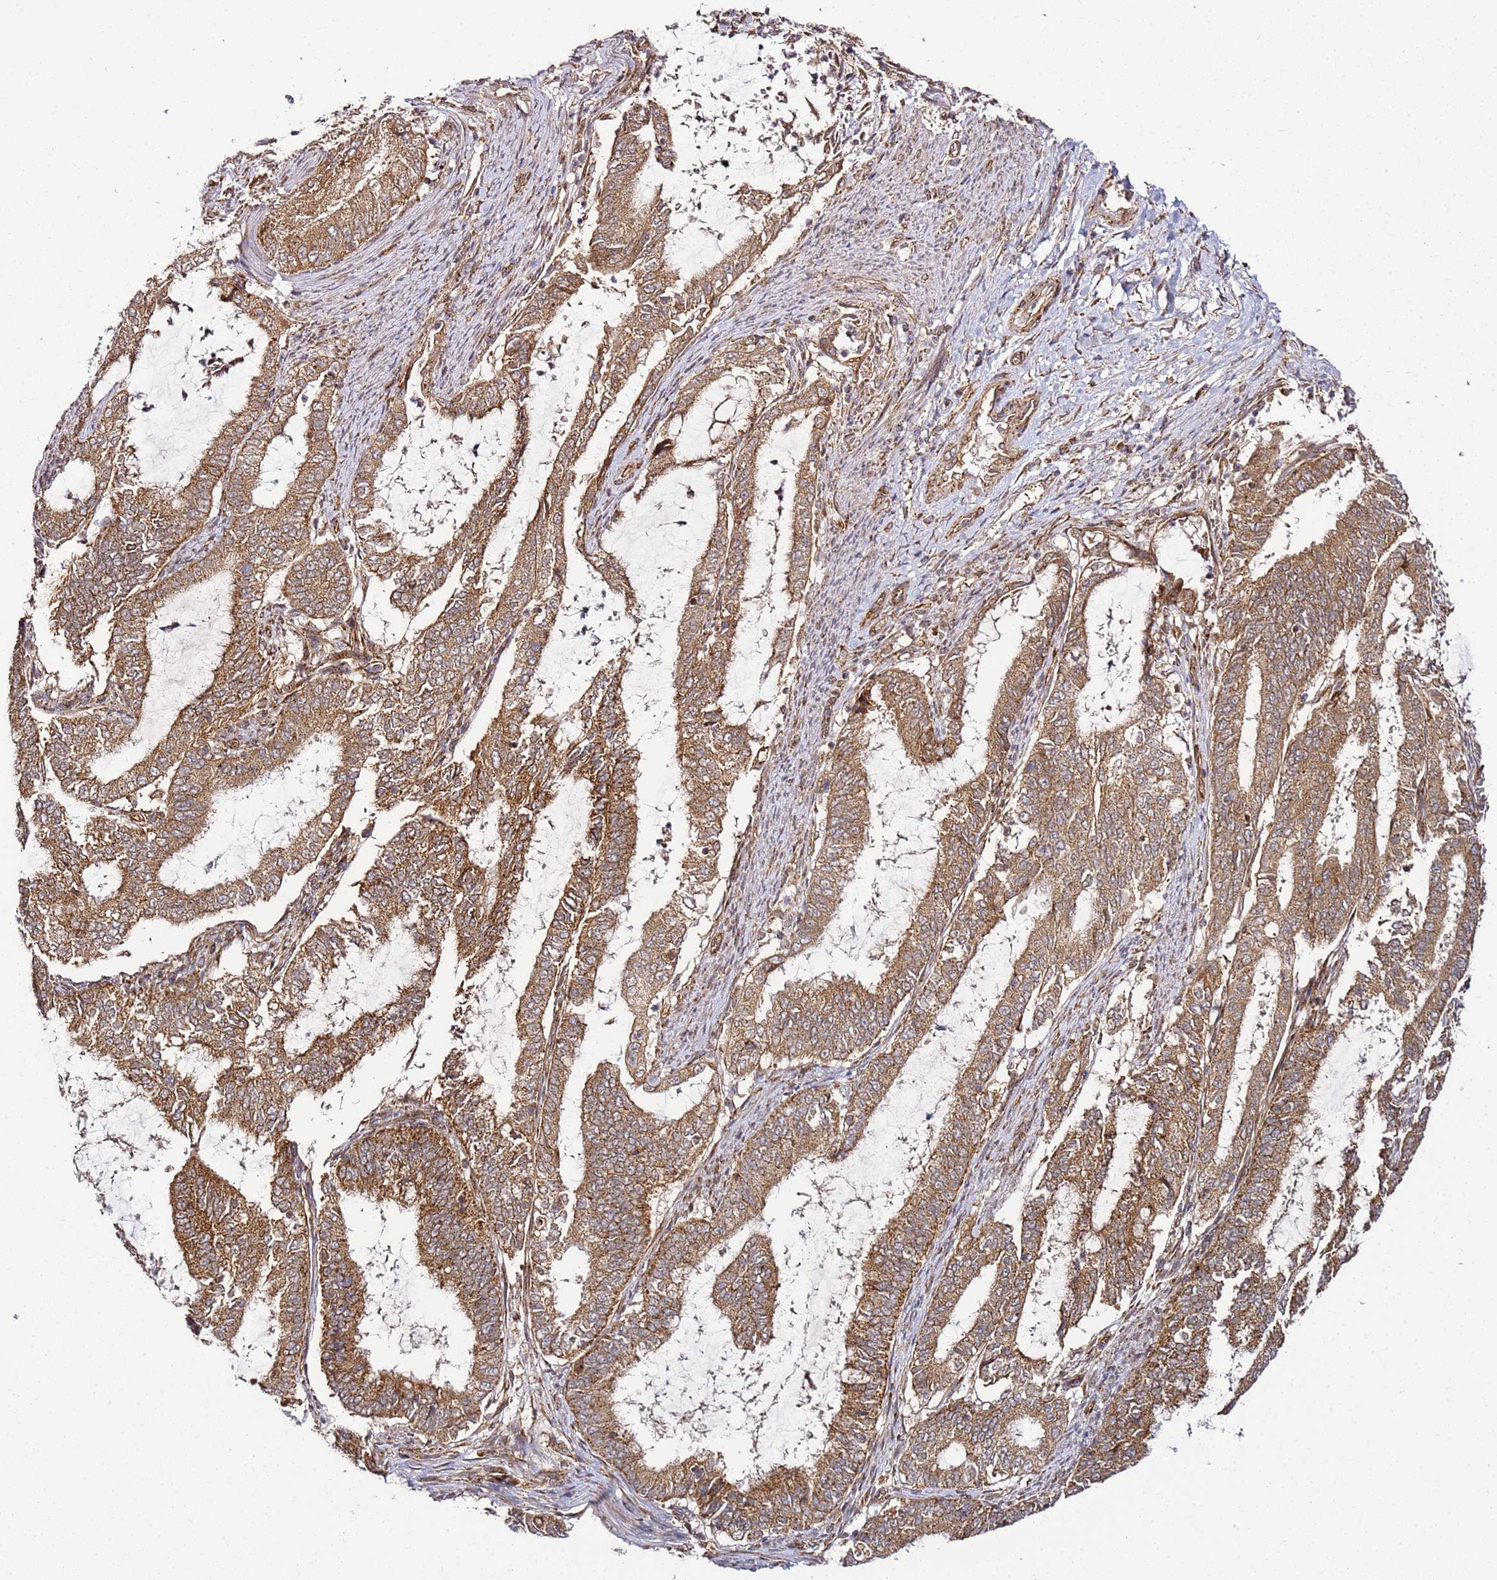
{"staining": {"intensity": "strong", "quantity": ">75%", "location": "cytoplasmic/membranous"}, "tissue": "endometrial cancer", "cell_type": "Tumor cells", "image_type": "cancer", "snomed": [{"axis": "morphology", "description": "Adenocarcinoma, NOS"}, {"axis": "topography", "description": "Endometrium"}], "caption": "This micrograph demonstrates endometrial cancer (adenocarcinoma) stained with immunohistochemistry to label a protein in brown. The cytoplasmic/membranous of tumor cells show strong positivity for the protein. Nuclei are counter-stained blue.", "gene": "TM2D2", "patient": {"sex": "female", "age": 51}}